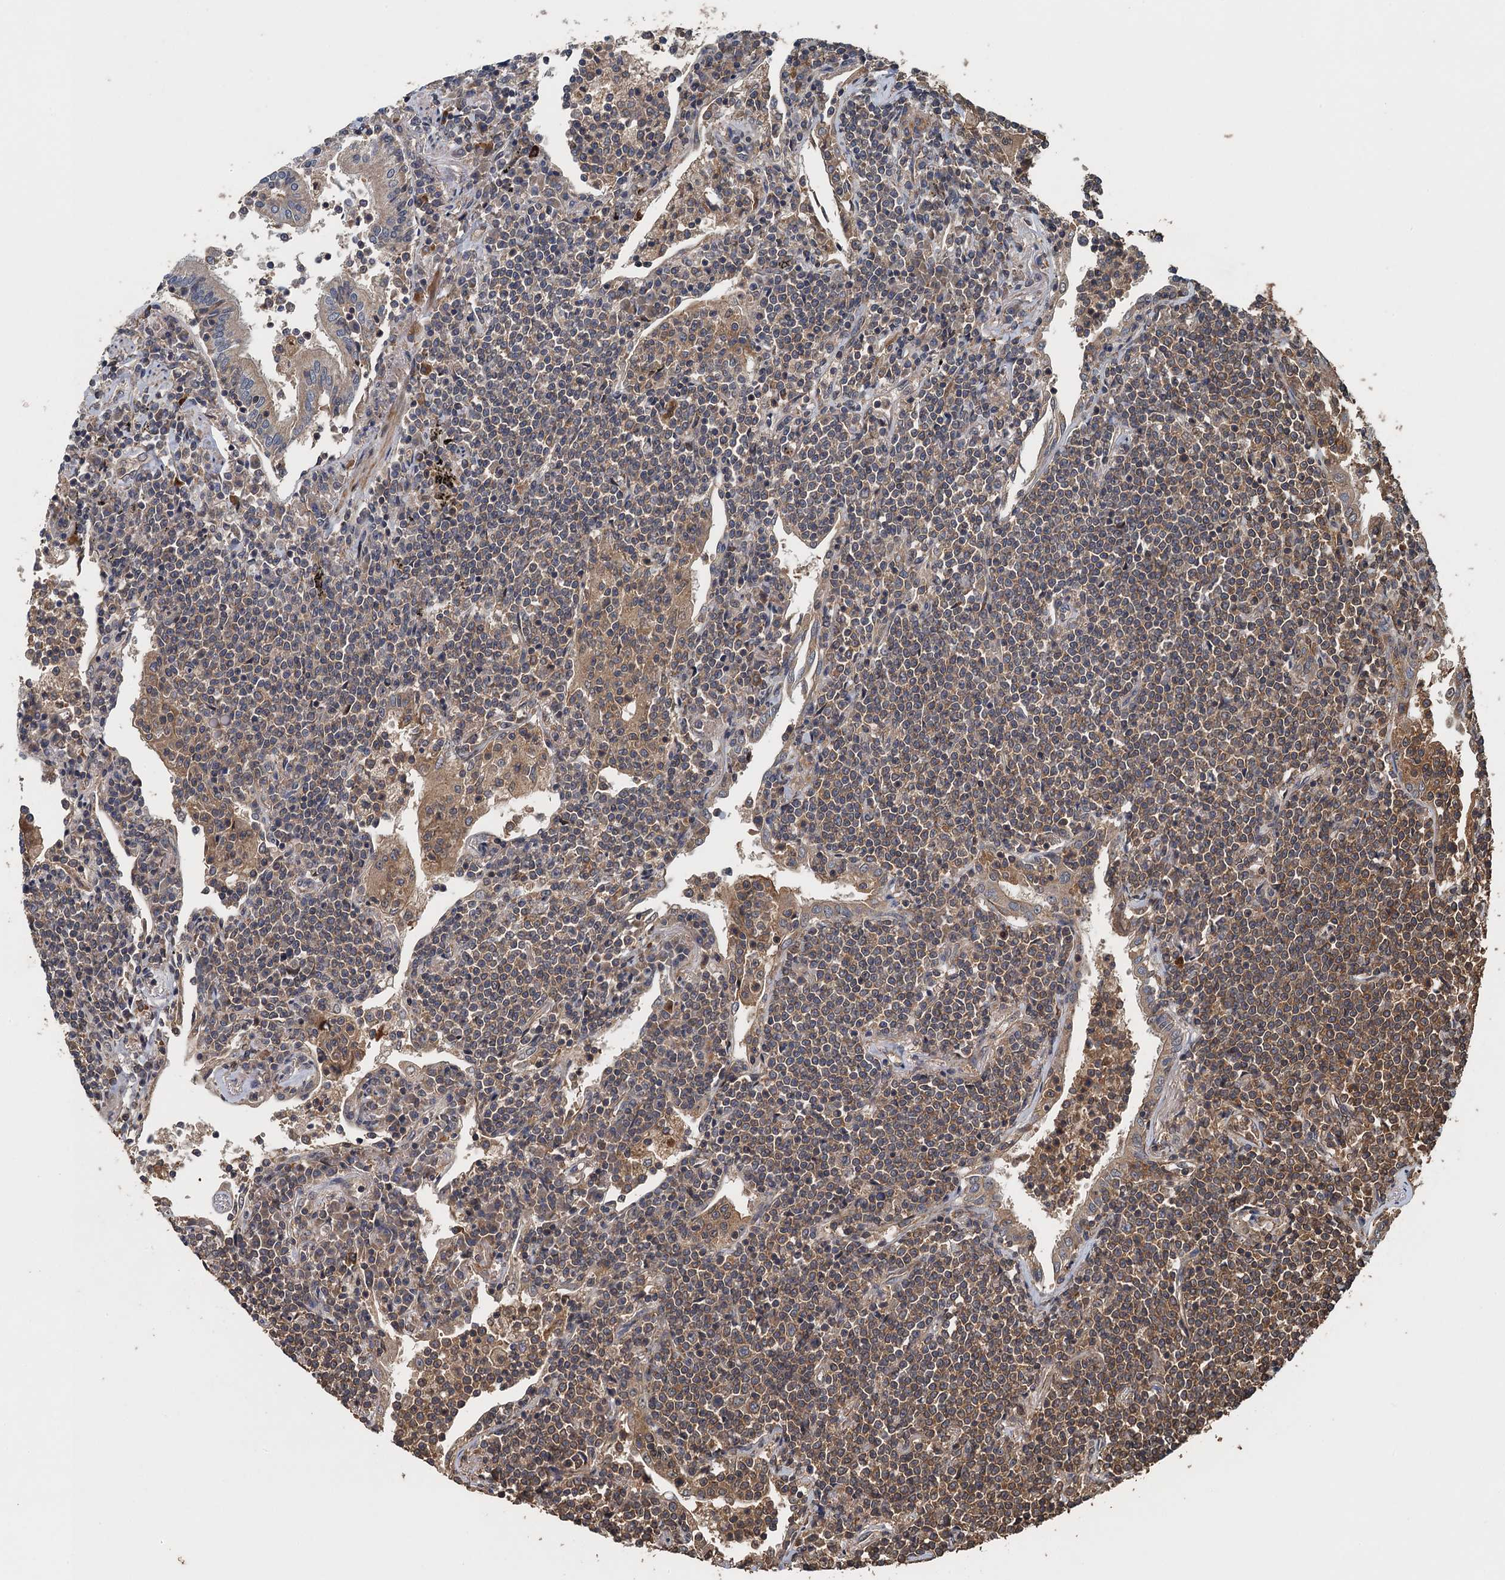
{"staining": {"intensity": "moderate", "quantity": "25%-75%", "location": "cytoplasmic/membranous"}, "tissue": "lymphoma", "cell_type": "Tumor cells", "image_type": "cancer", "snomed": [{"axis": "morphology", "description": "Malignant lymphoma, non-Hodgkin's type, Low grade"}, {"axis": "topography", "description": "Lung"}], "caption": "The micrograph reveals a brown stain indicating the presence of a protein in the cytoplasmic/membranous of tumor cells in lymphoma. (IHC, brightfield microscopy, high magnification).", "gene": "BORCS5", "patient": {"sex": "female", "age": 71}}